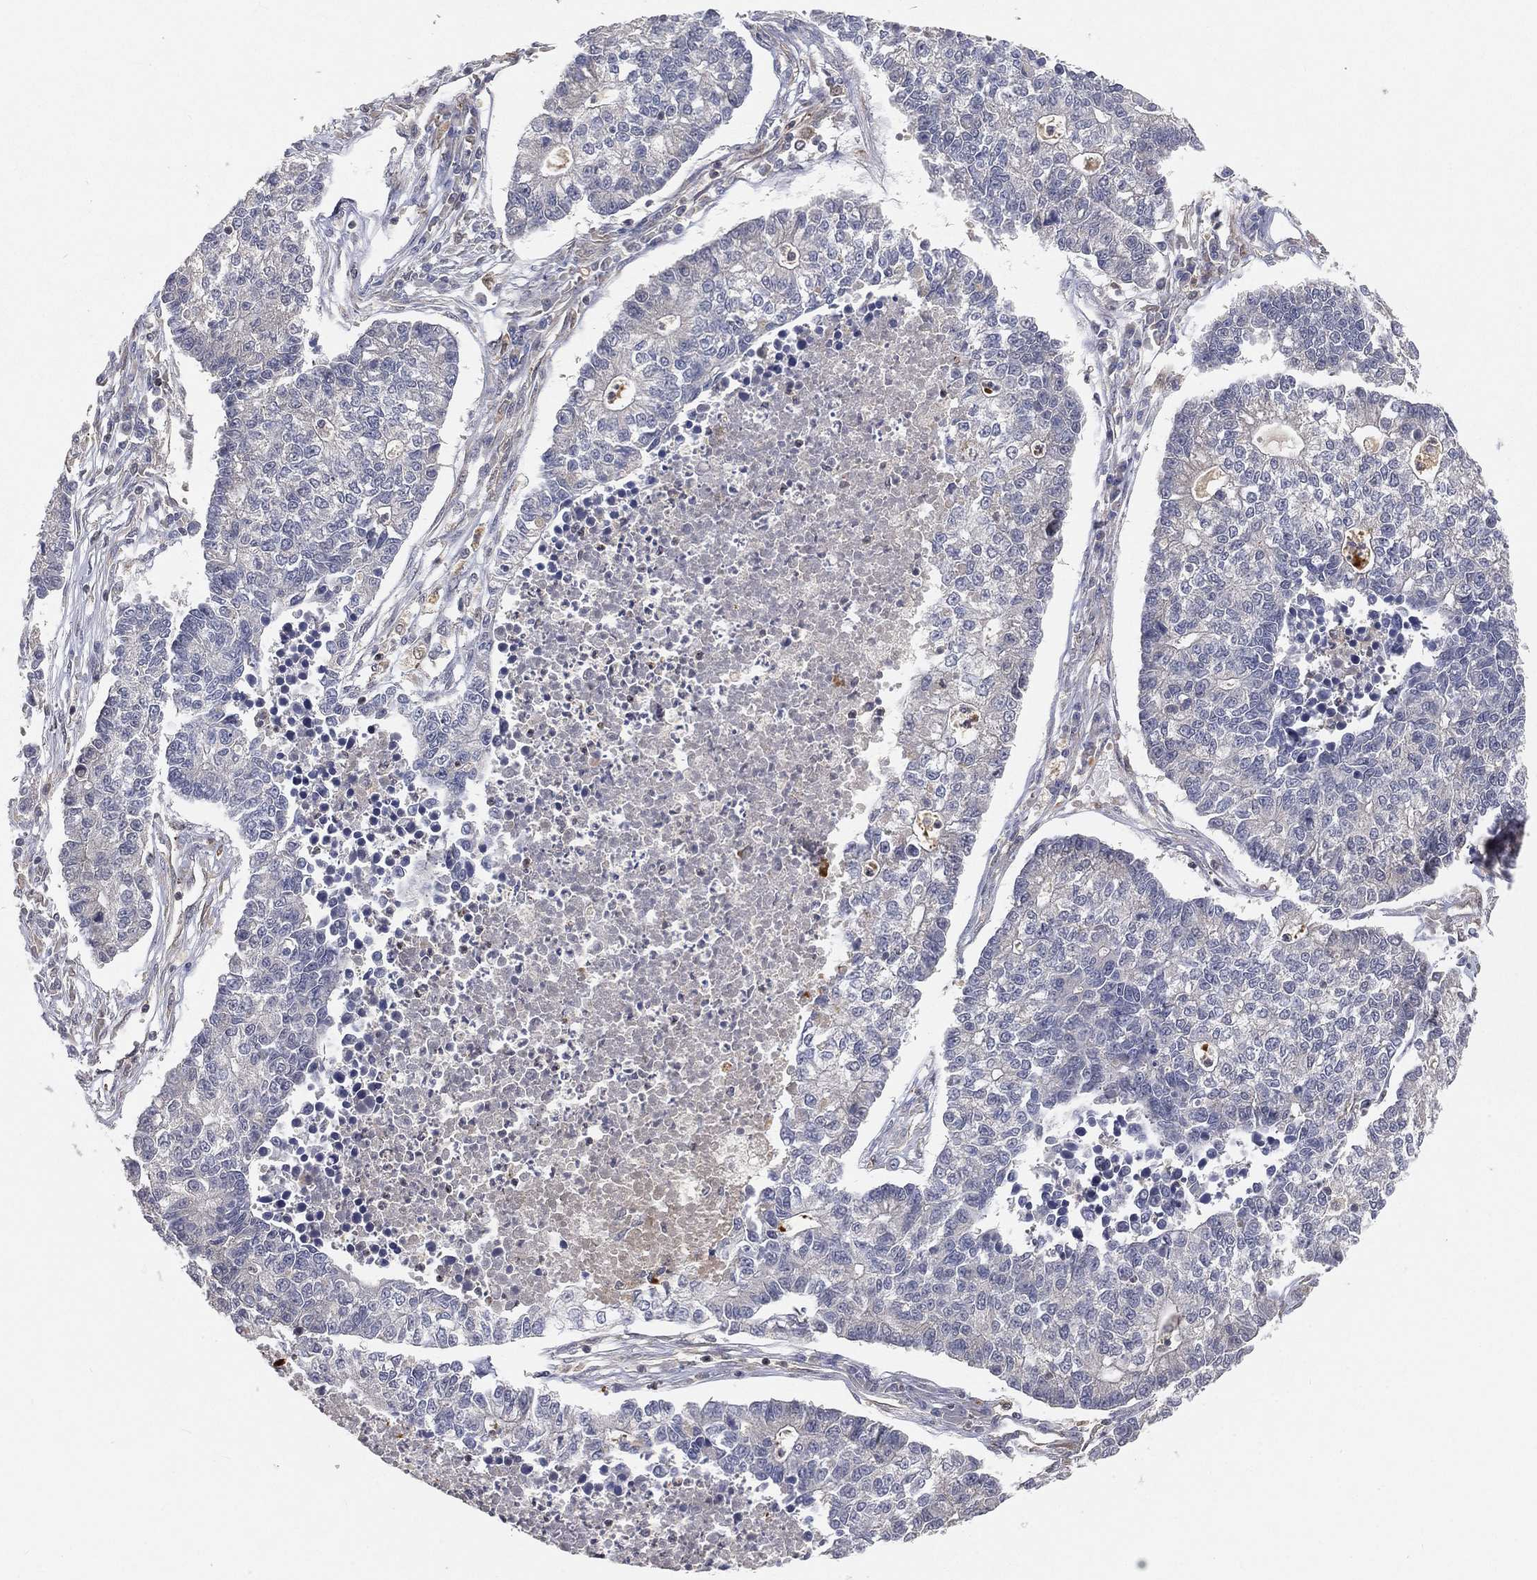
{"staining": {"intensity": "negative", "quantity": "none", "location": "none"}, "tissue": "lung cancer", "cell_type": "Tumor cells", "image_type": "cancer", "snomed": [{"axis": "morphology", "description": "Adenocarcinoma, NOS"}, {"axis": "topography", "description": "Lung"}], "caption": "Tumor cells show no significant protein expression in lung cancer (adenocarcinoma).", "gene": "MAPK1", "patient": {"sex": "male", "age": 57}}